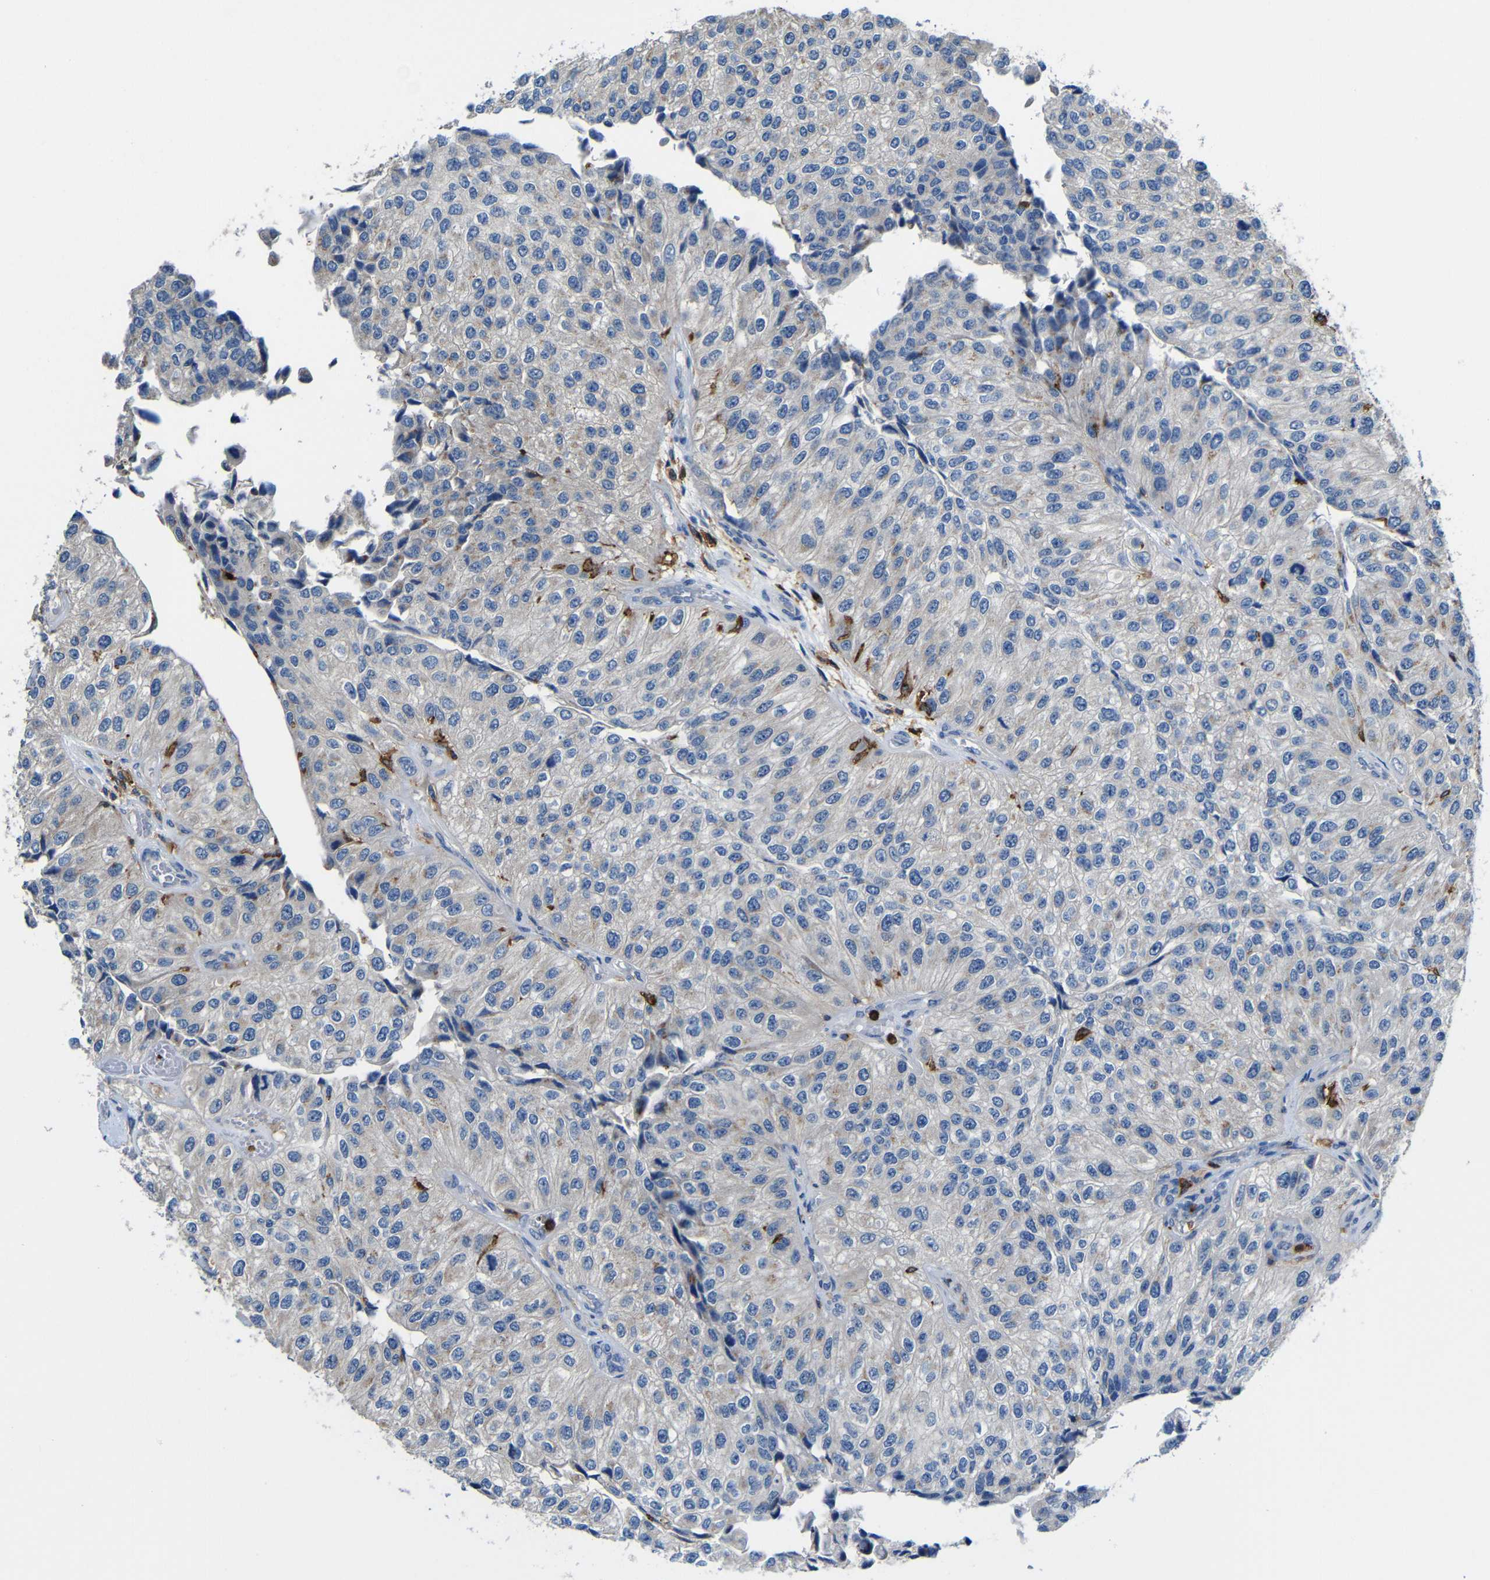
{"staining": {"intensity": "weak", "quantity": "<25%", "location": "cytoplasmic/membranous"}, "tissue": "urothelial cancer", "cell_type": "Tumor cells", "image_type": "cancer", "snomed": [{"axis": "morphology", "description": "Urothelial carcinoma, High grade"}, {"axis": "topography", "description": "Kidney"}, {"axis": "topography", "description": "Urinary bladder"}], "caption": "Tumor cells are negative for protein expression in human urothelial carcinoma (high-grade).", "gene": "P2RY12", "patient": {"sex": "male", "age": 77}}